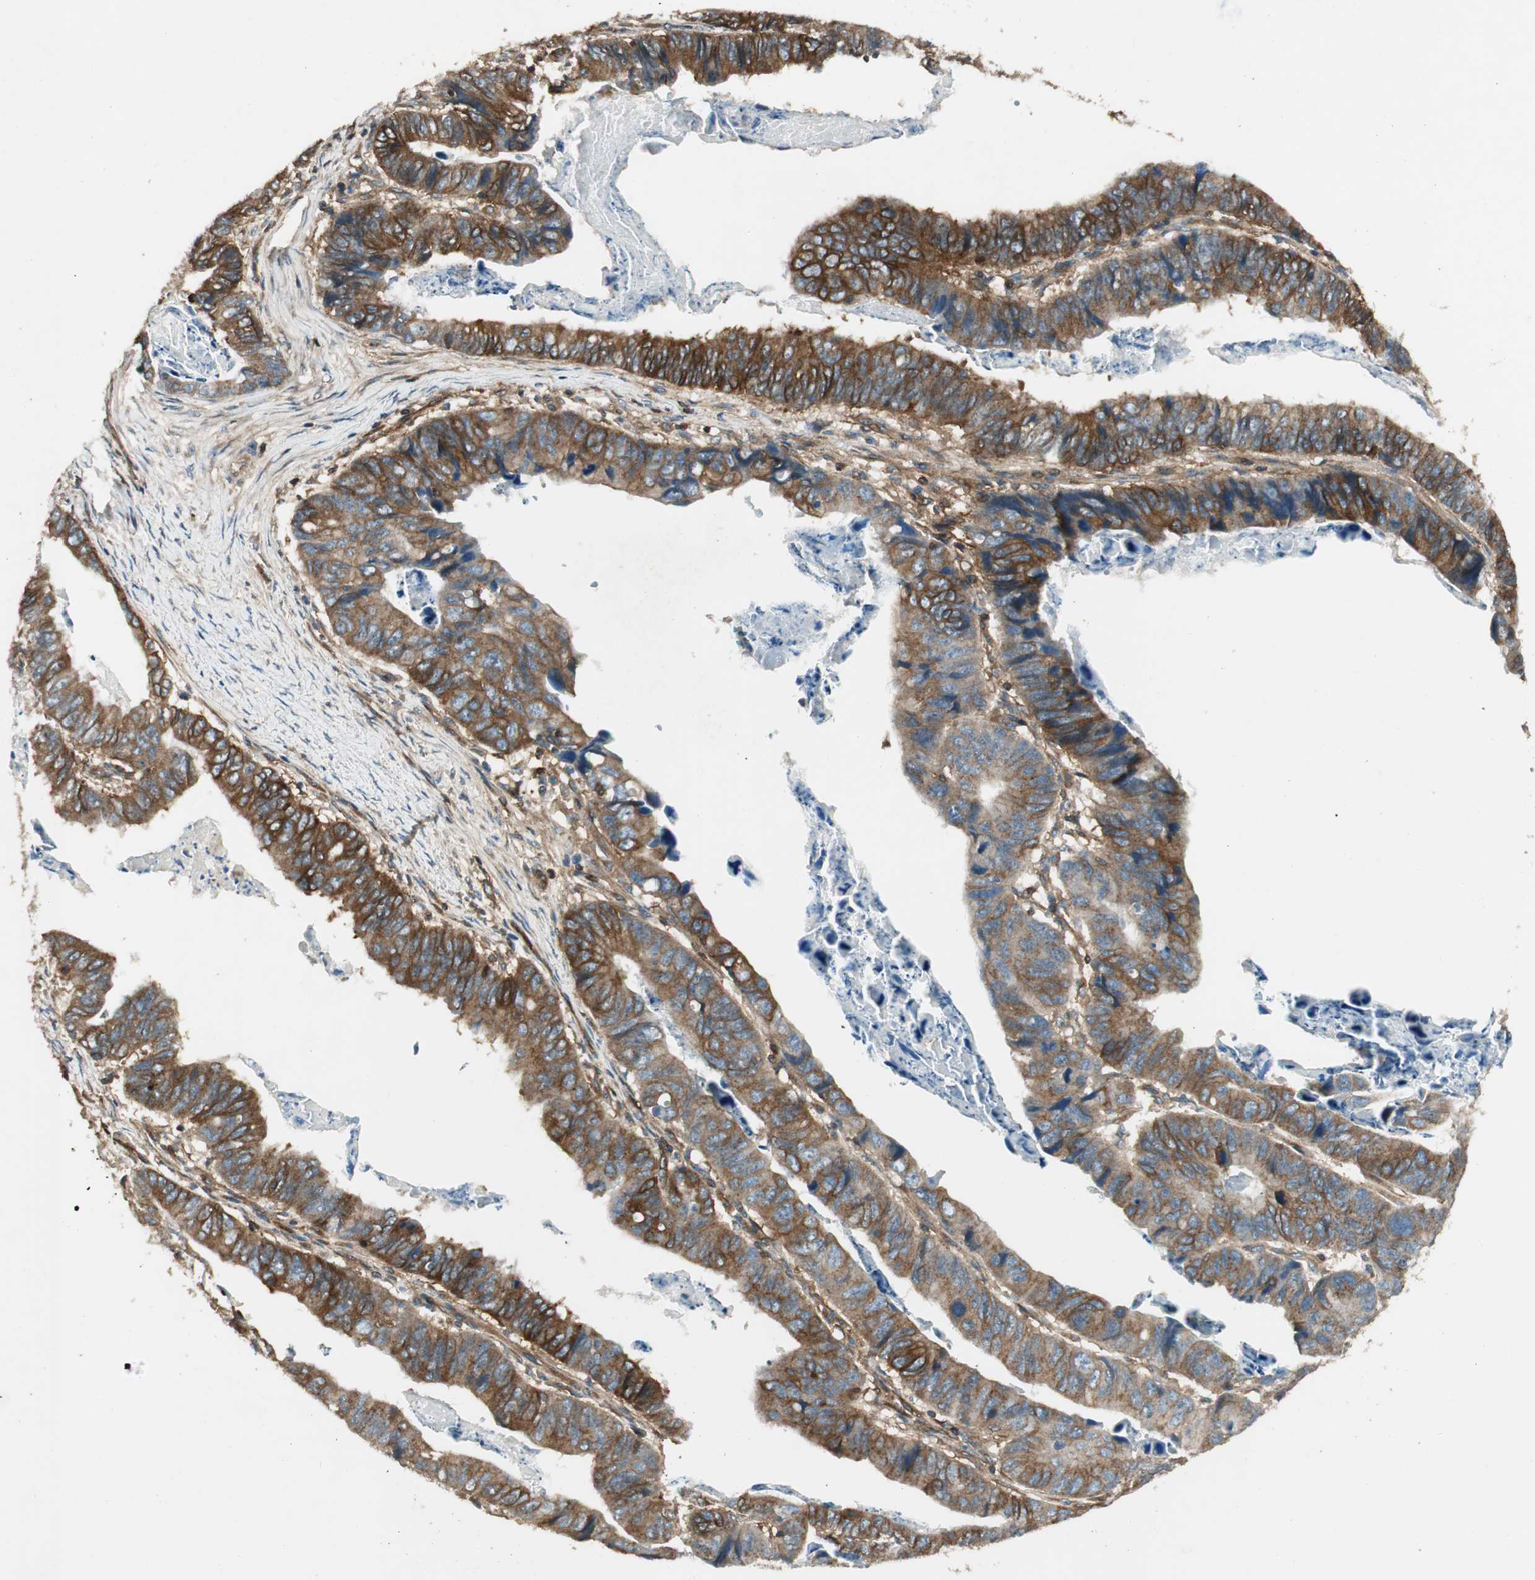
{"staining": {"intensity": "moderate", "quantity": ">75%", "location": "cytoplasmic/membranous"}, "tissue": "stomach cancer", "cell_type": "Tumor cells", "image_type": "cancer", "snomed": [{"axis": "morphology", "description": "Adenocarcinoma, NOS"}, {"axis": "topography", "description": "Stomach, lower"}], "caption": "A brown stain labels moderate cytoplasmic/membranous staining of a protein in stomach cancer tumor cells.", "gene": "BTN3A3", "patient": {"sex": "male", "age": 77}}